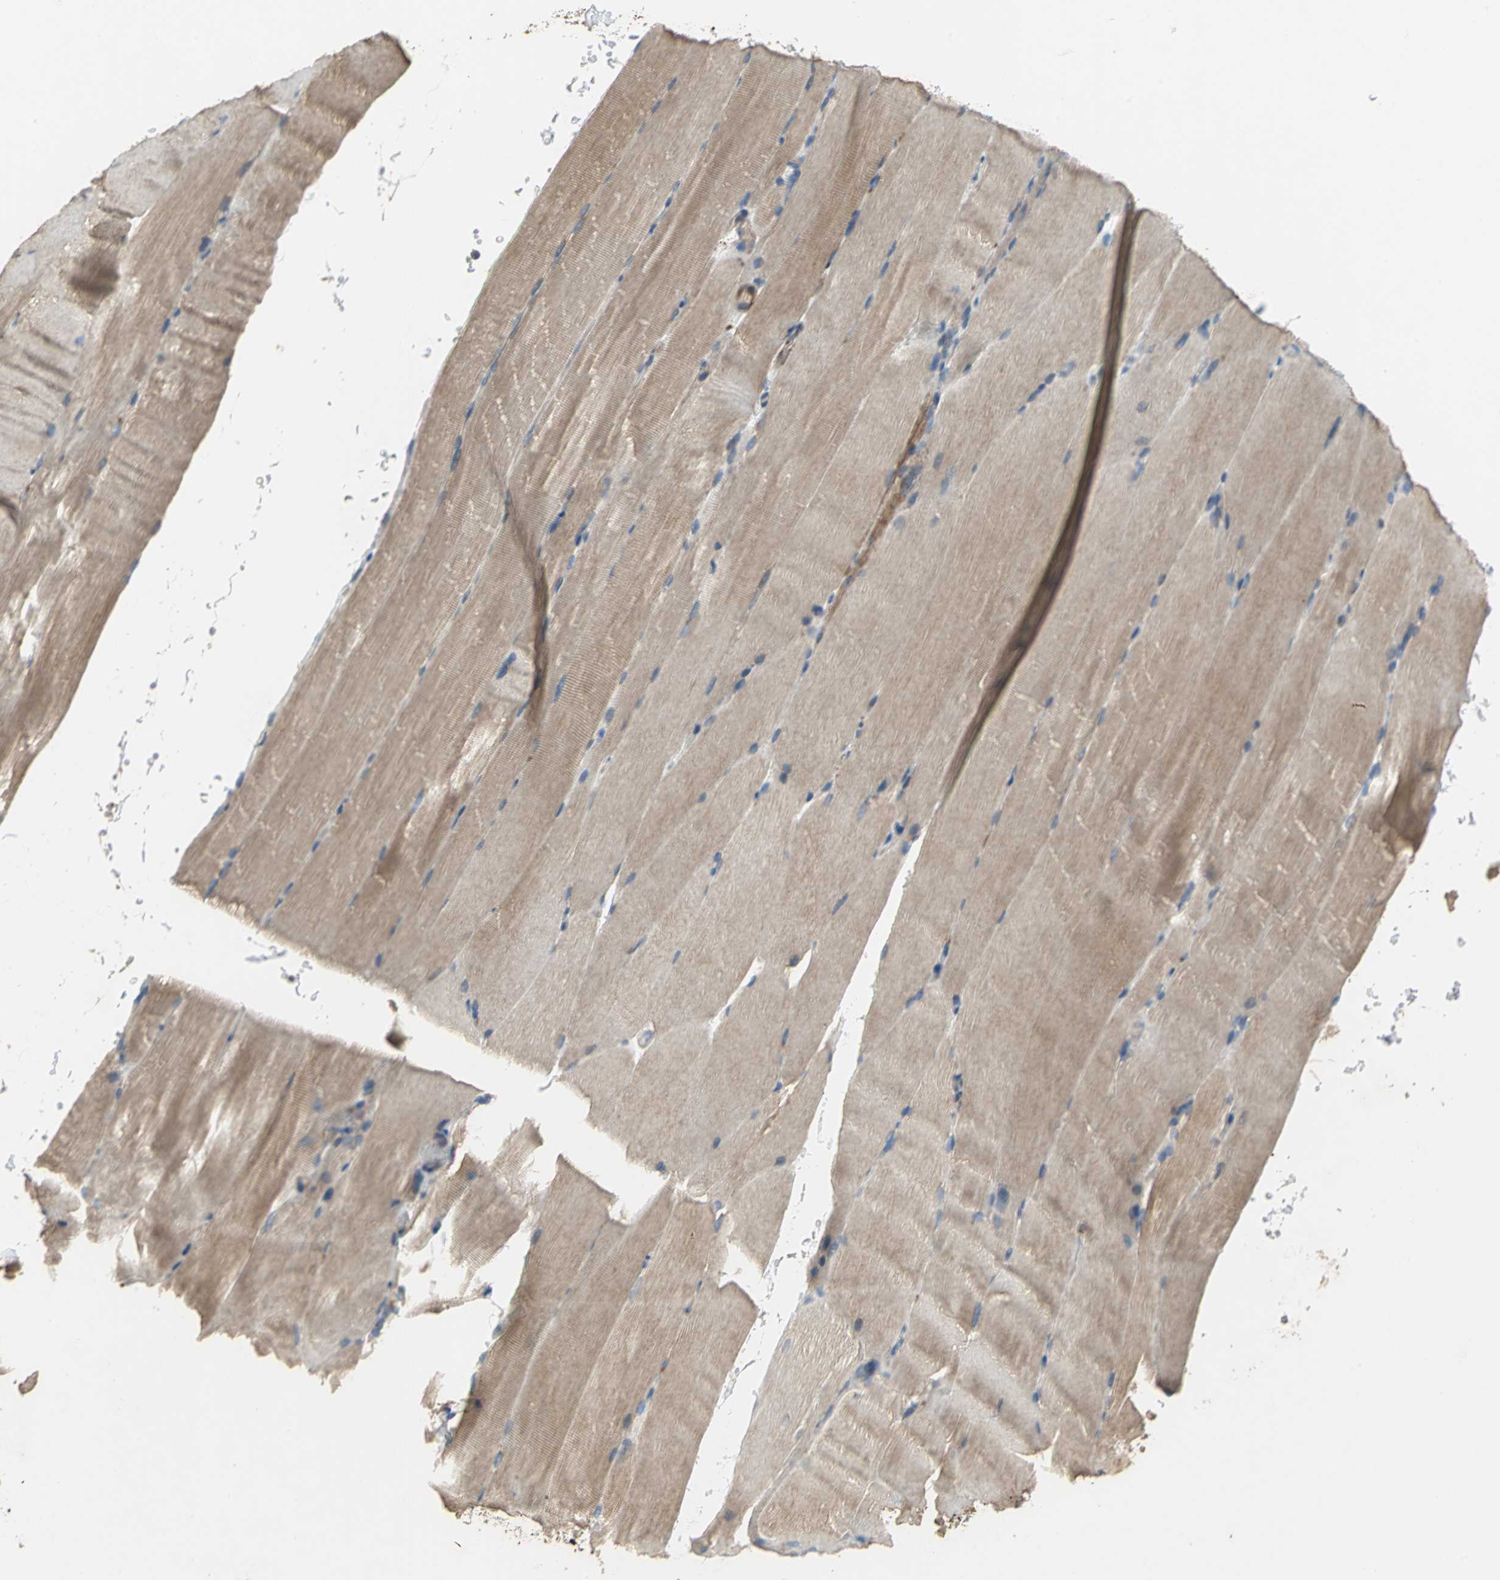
{"staining": {"intensity": "moderate", "quantity": ">75%", "location": "cytoplasmic/membranous"}, "tissue": "skeletal muscle", "cell_type": "Myocytes", "image_type": "normal", "snomed": [{"axis": "morphology", "description": "Normal tissue, NOS"}, {"axis": "topography", "description": "Skeletal muscle"}, {"axis": "topography", "description": "Parathyroid gland"}], "caption": "This is a micrograph of IHC staining of normal skeletal muscle, which shows moderate staining in the cytoplasmic/membranous of myocytes.", "gene": "MET", "patient": {"sex": "female", "age": 37}}